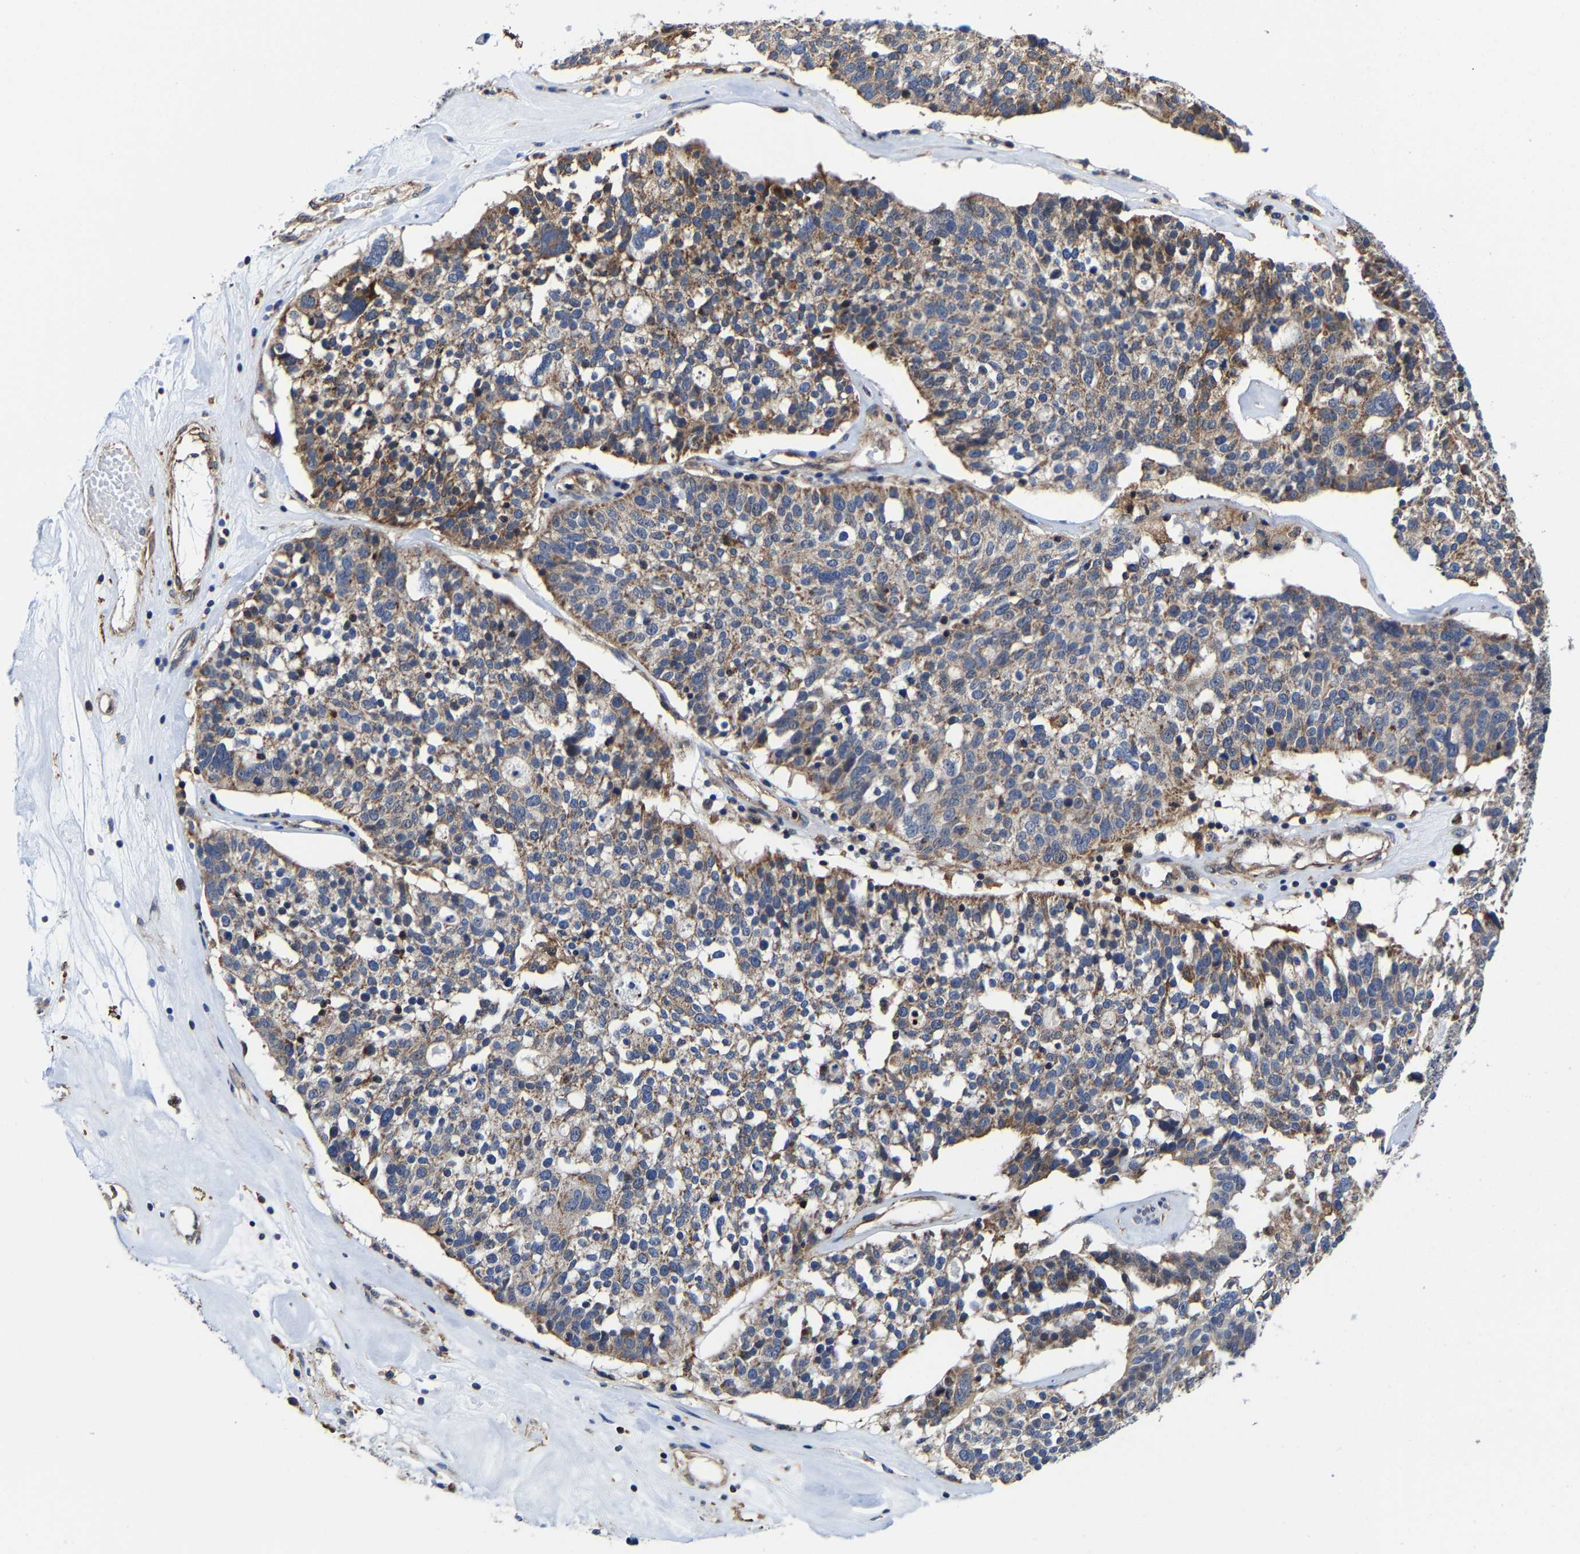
{"staining": {"intensity": "moderate", "quantity": ">75%", "location": "cytoplasmic/membranous"}, "tissue": "ovarian cancer", "cell_type": "Tumor cells", "image_type": "cancer", "snomed": [{"axis": "morphology", "description": "Cystadenocarcinoma, serous, NOS"}, {"axis": "topography", "description": "Ovary"}], "caption": "There is medium levels of moderate cytoplasmic/membranous expression in tumor cells of ovarian serous cystadenocarcinoma, as demonstrated by immunohistochemical staining (brown color).", "gene": "PFKFB3", "patient": {"sex": "female", "age": 59}}